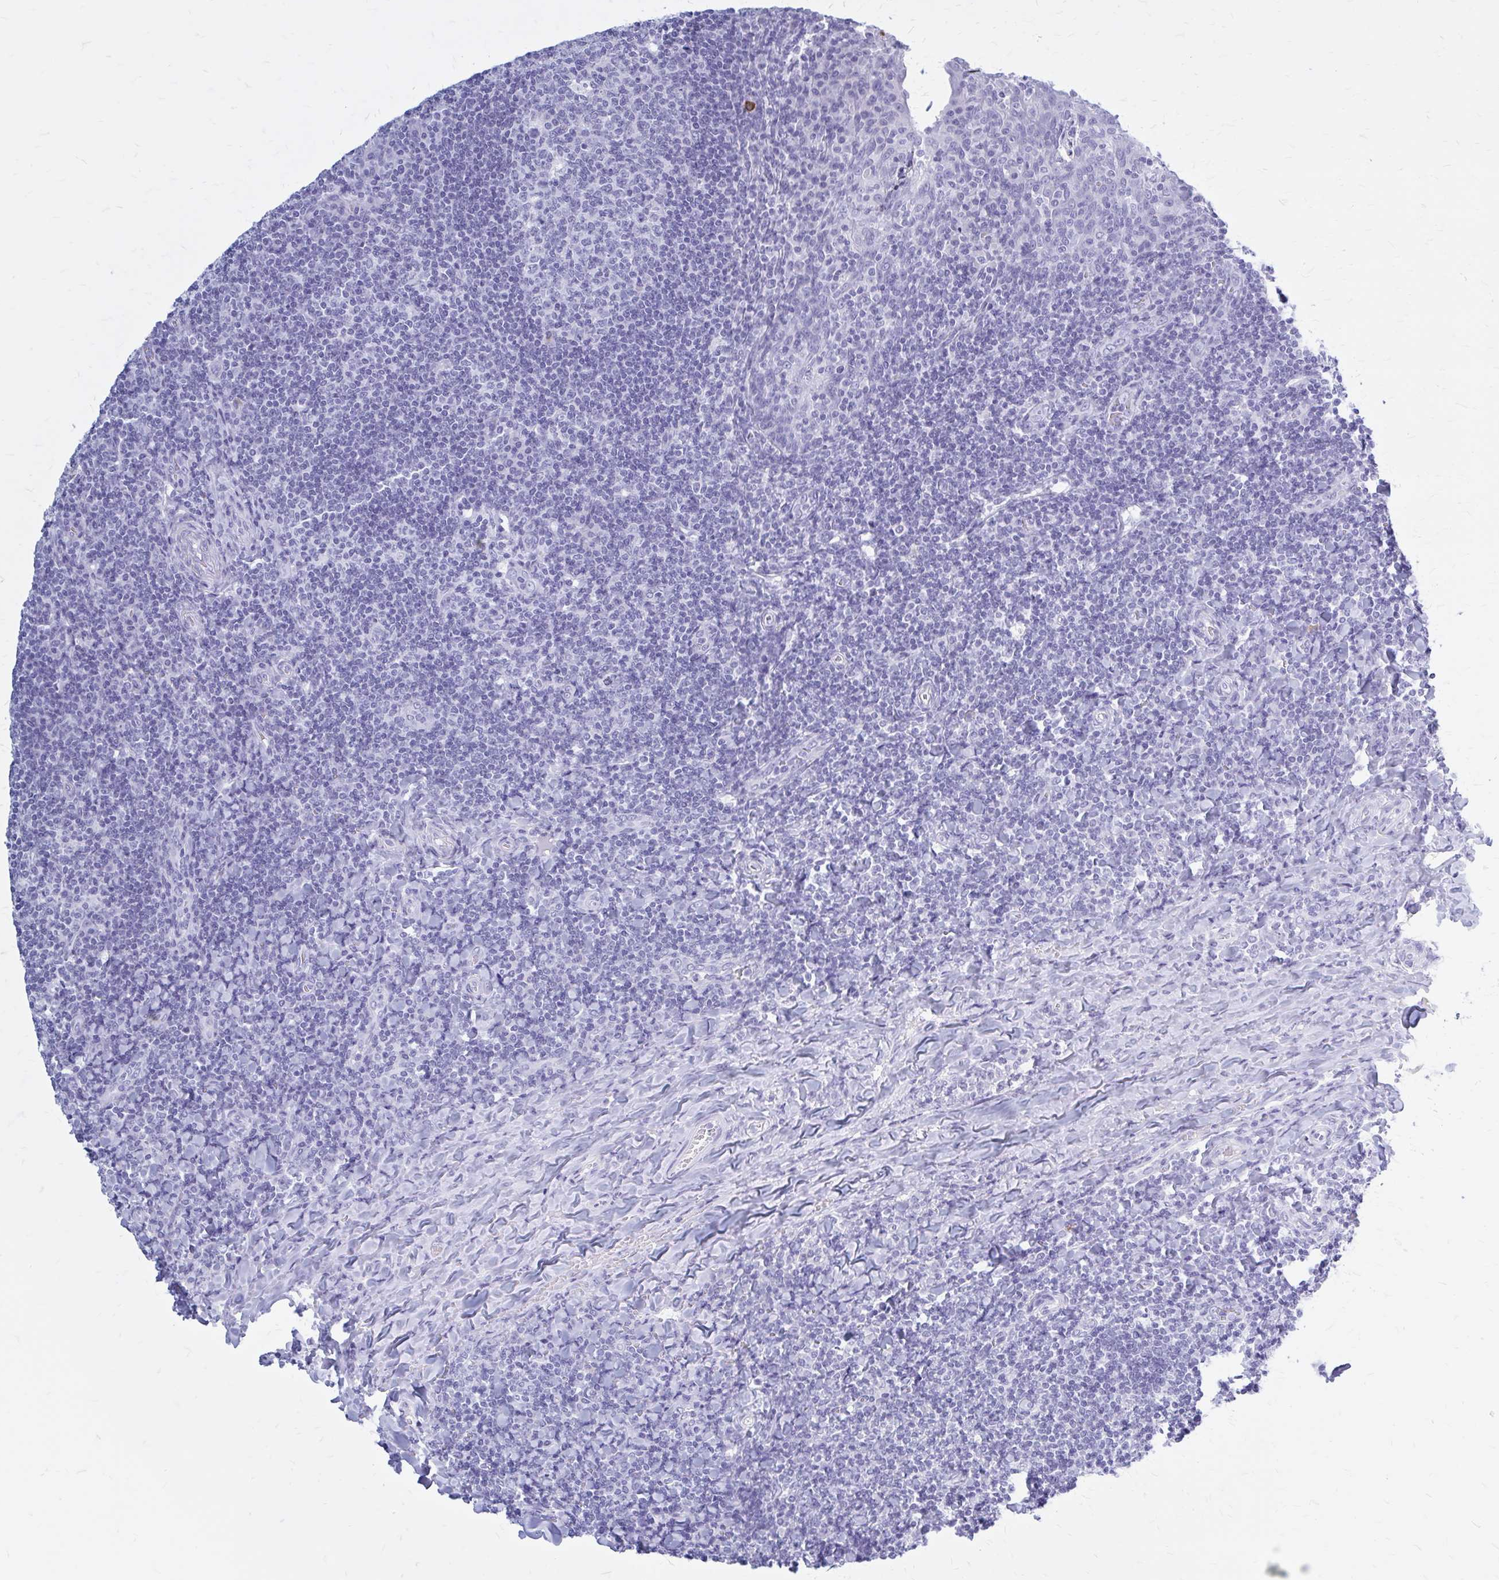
{"staining": {"intensity": "negative", "quantity": "none", "location": "none"}, "tissue": "tonsil", "cell_type": "Germinal center cells", "image_type": "normal", "snomed": [{"axis": "morphology", "description": "Normal tissue, NOS"}, {"axis": "topography", "description": "Tonsil"}], "caption": "Immunohistochemistry photomicrograph of benign tonsil: human tonsil stained with DAB (3,3'-diaminobenzidine) demonstrates no significant protein staining in germinal center cells.", "gene": "KLHDC7A", "patient": {"sex": "male", "age": 17}}